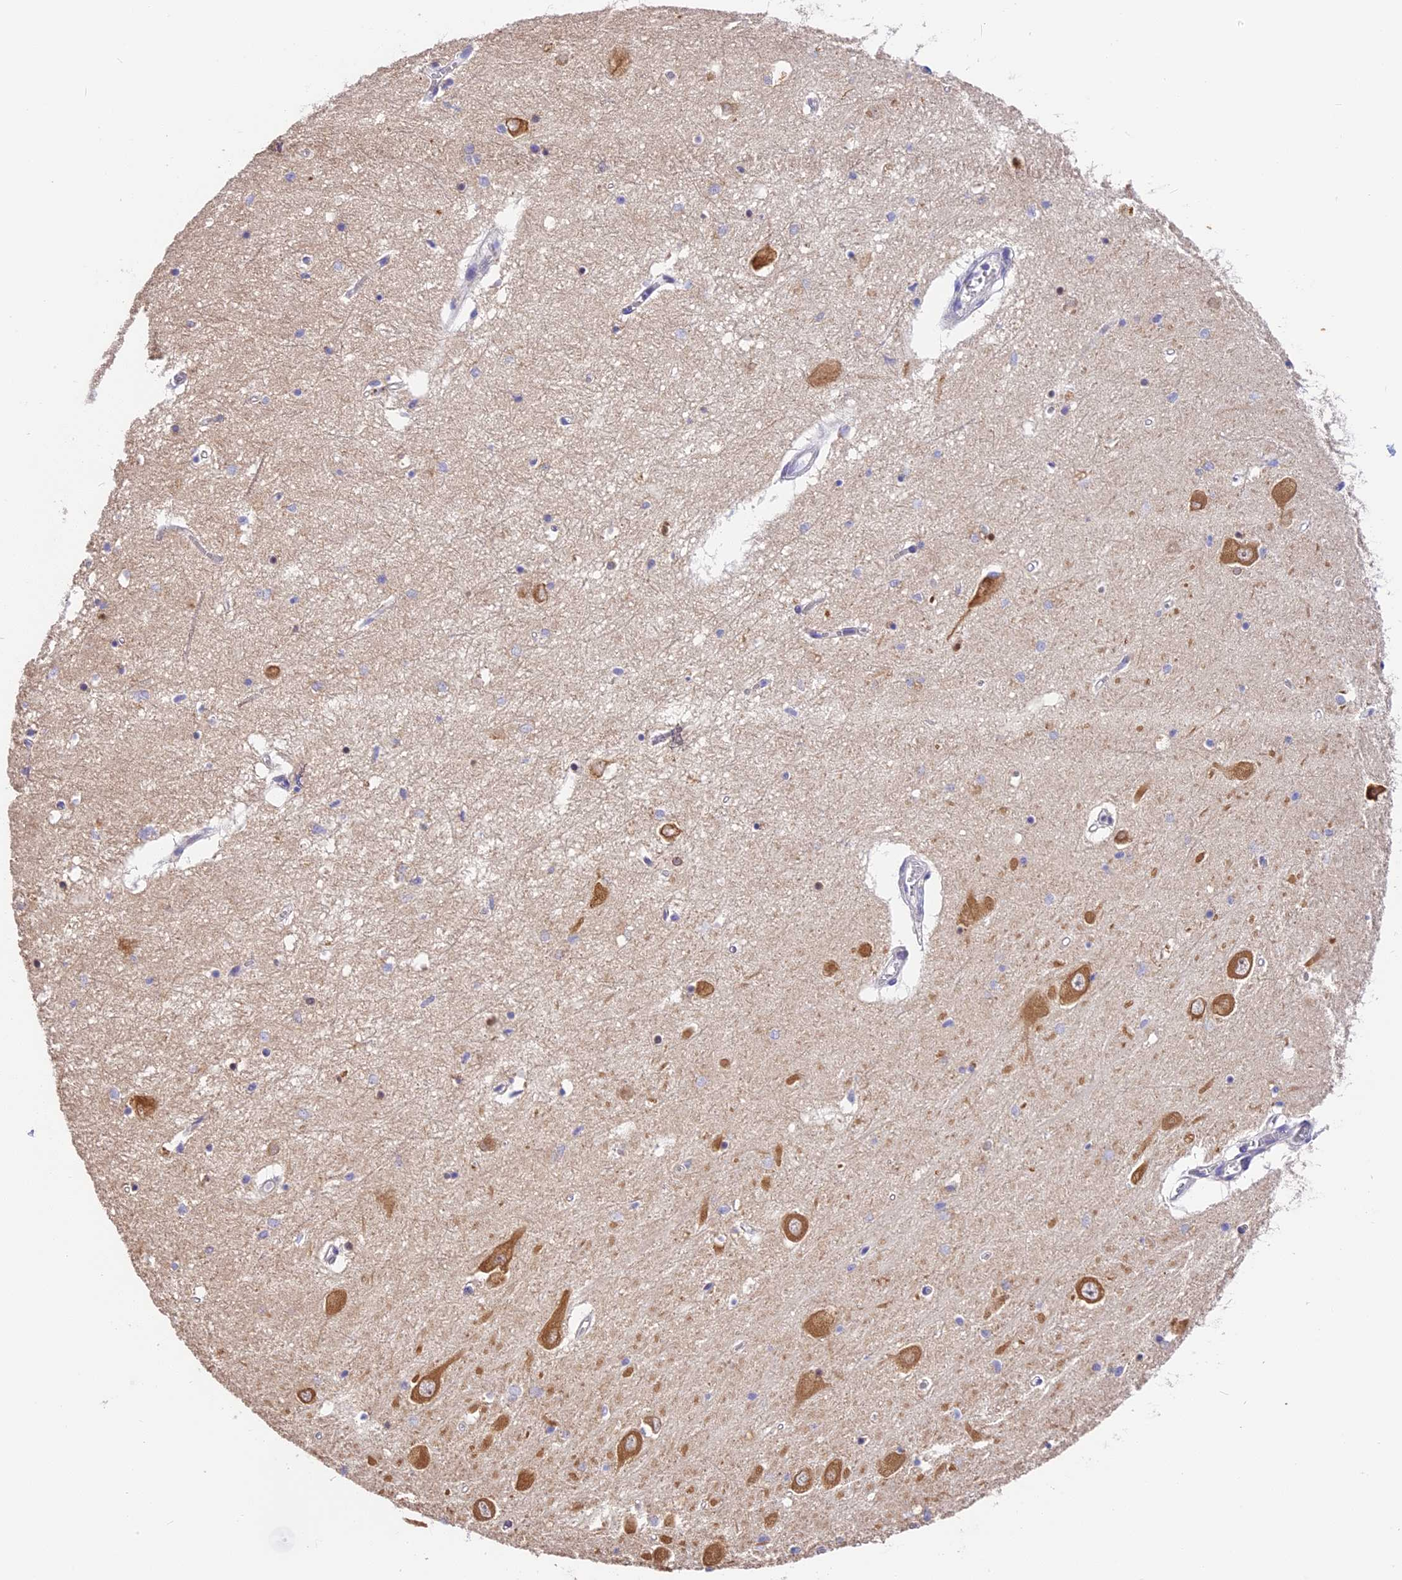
{"staining": {"intensity": "weak", "quantity": "<25%", "location": "cytoplasmic/membranous"}, "tissue": "hippocampus", "cell_type": "Glial cells", "image_type": "normal", "snomed": [{"axis": "morphology", "description": "Normal tissue, NOS"}, {"axis": "topography", "description": "Hippocampus"}], "caption": "DAB (3,3'-diaminobenzidine) immunohistochemical staining of unremarkable hippocampus shows no significant positivity in glial cells.", "gene": "BSCL2", "patient": {"sex": "male", "age": 70}}